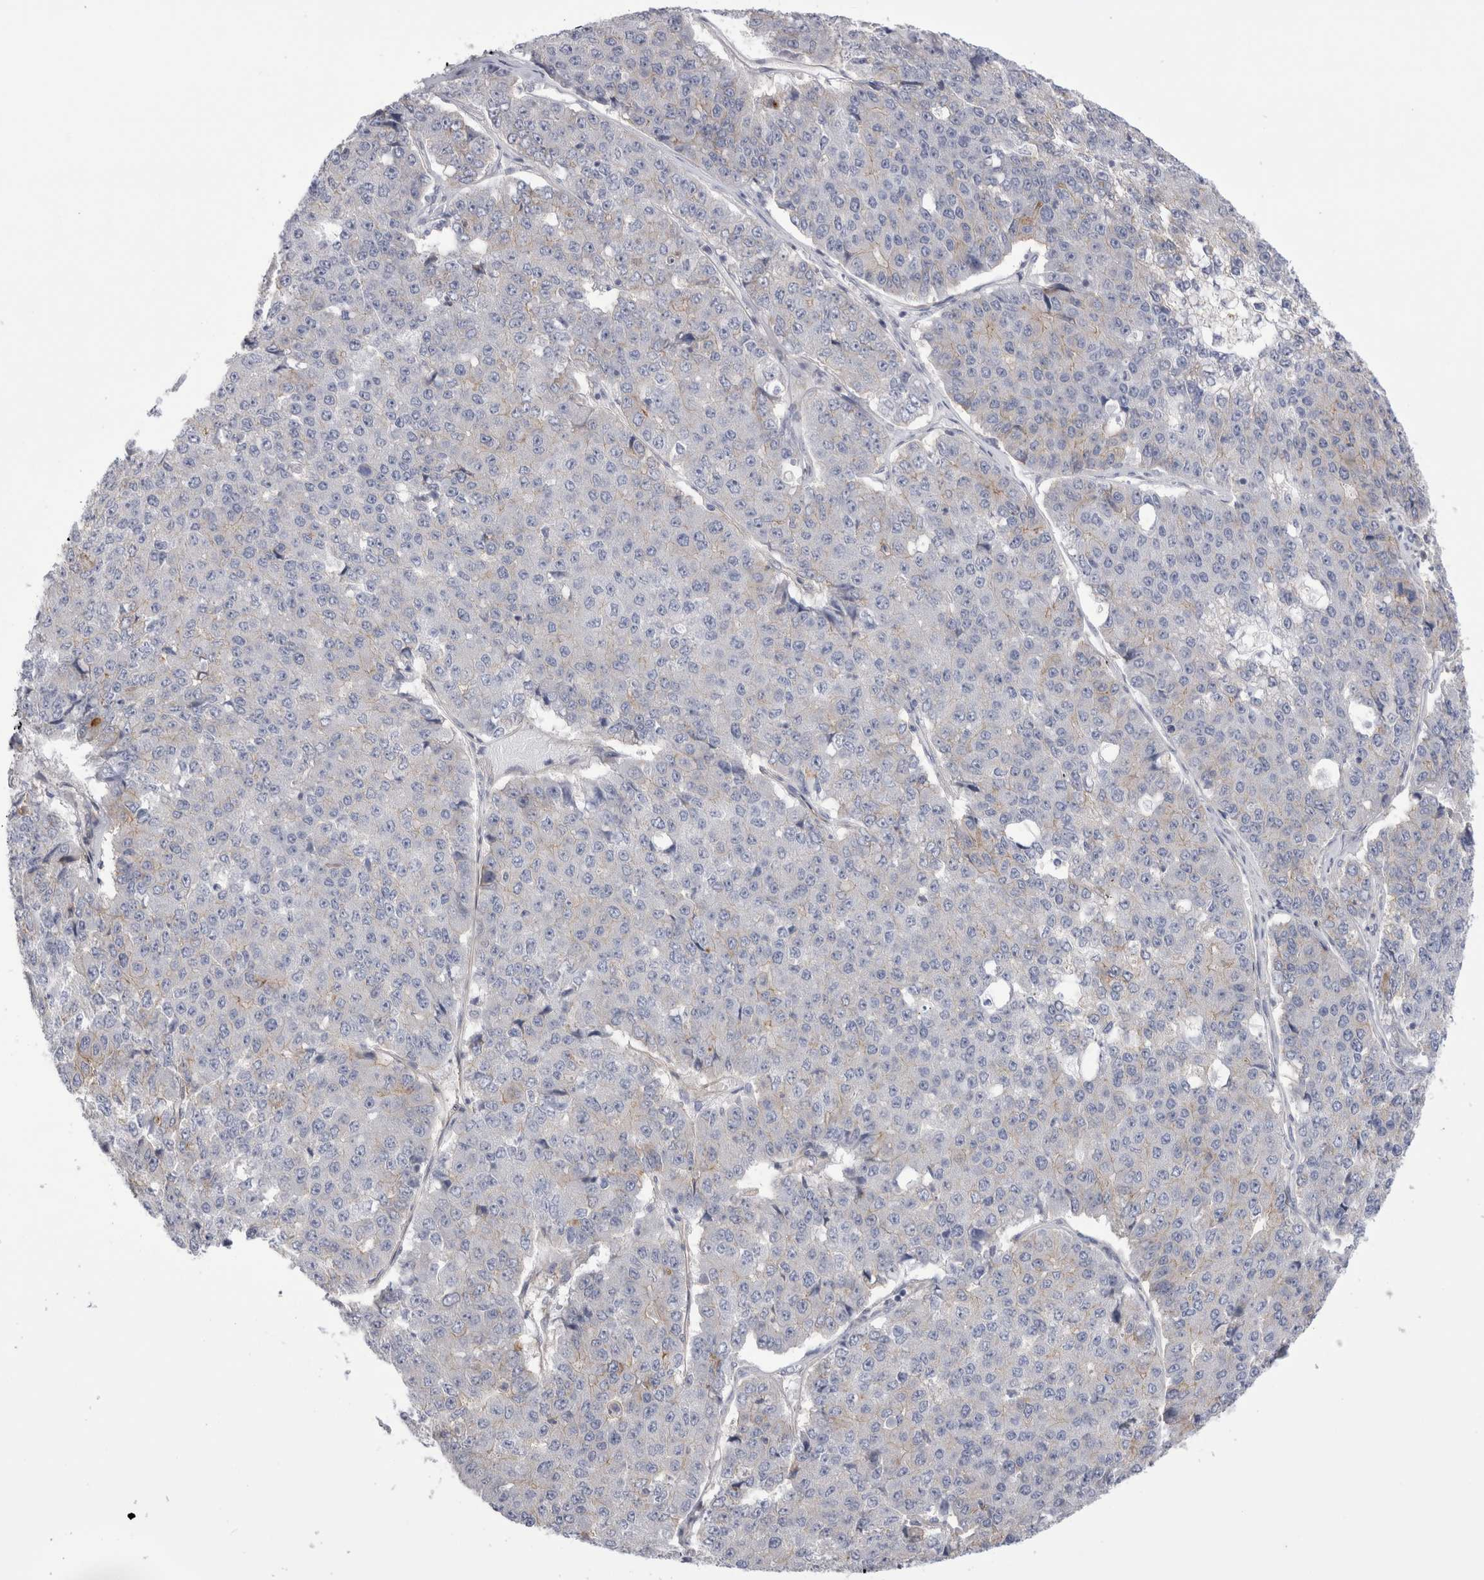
{"staining": {"intensity": "weak", "quantity": "<25%", "location": "cytoplasmic/membranous"}, "tissue": "pancreatic cancer", "cell_type": "Tumor cells", "image_type": "cancer", "snomed": [{"axis": "morphology", "description": "Adenocarcinoma, NOS"}, {"axis": "topography", "description": "Pancreas"}], "caption": "Protein analysis of adenocarcinoma (pancreatic) reveals no significant expression in tumor cells.", "gene": "VANGL1", "patient": {"sex": "male", "age": 50}}